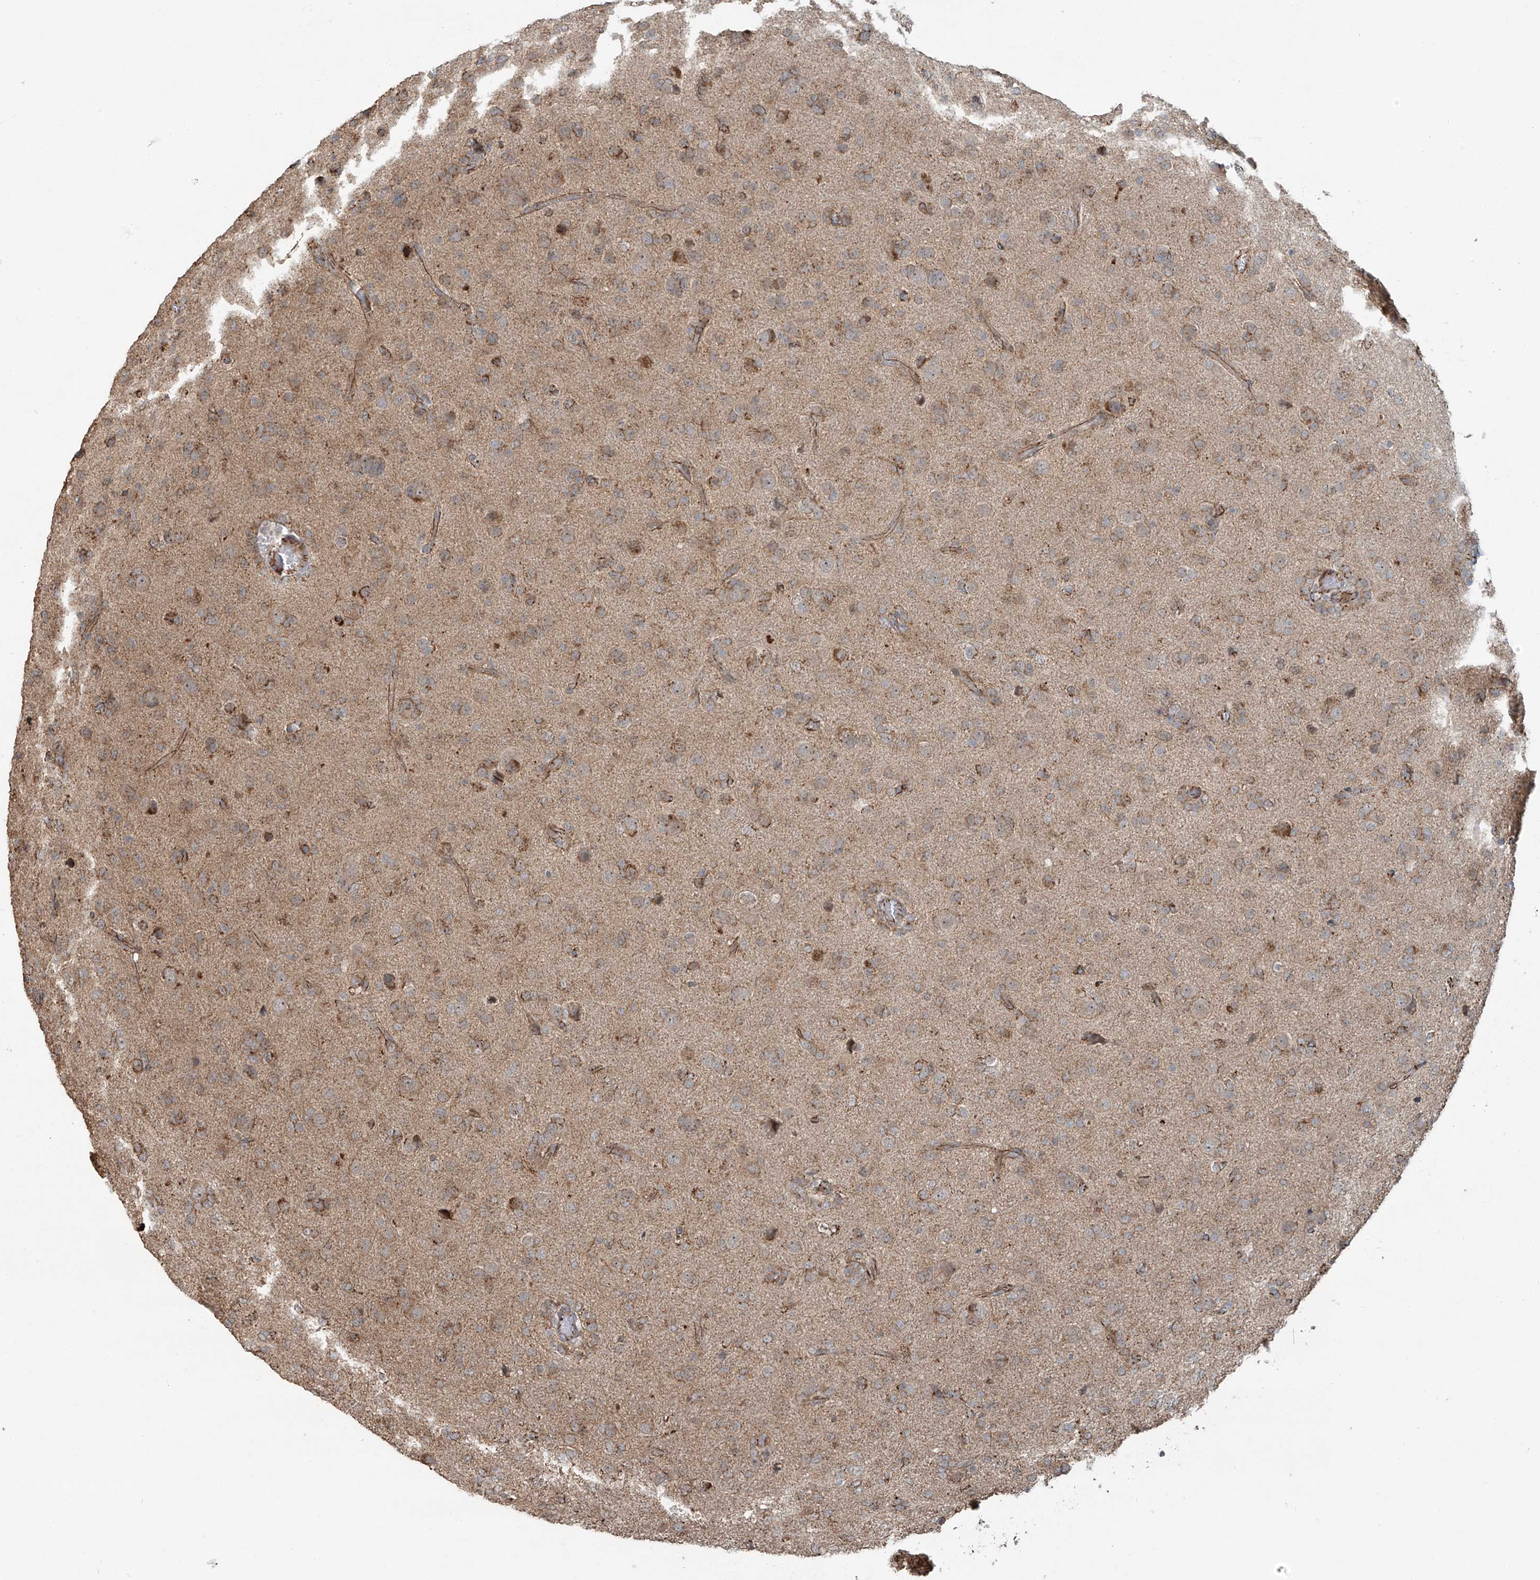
{"staining": {"intensity": "moderate", "quantity": ">75%", "location": "cytoplasmic/membranous"}, "tissue": "glioma", "cell_type": "Tumor cells", "image_type": "cancer", "snomed": [{"axis": "morphology", "description": "Glioma, malignant, High grade"}, {"axis": "topography", "description": "Brain"}], "caption": "Immunohistochemical staining of human glioma shows medium levels of moderate cytoplasmic/membranous positivity in about >75% of tumor cells.", "gene": "ZNF16", "patient": {"sex": "female", "age": 59}}